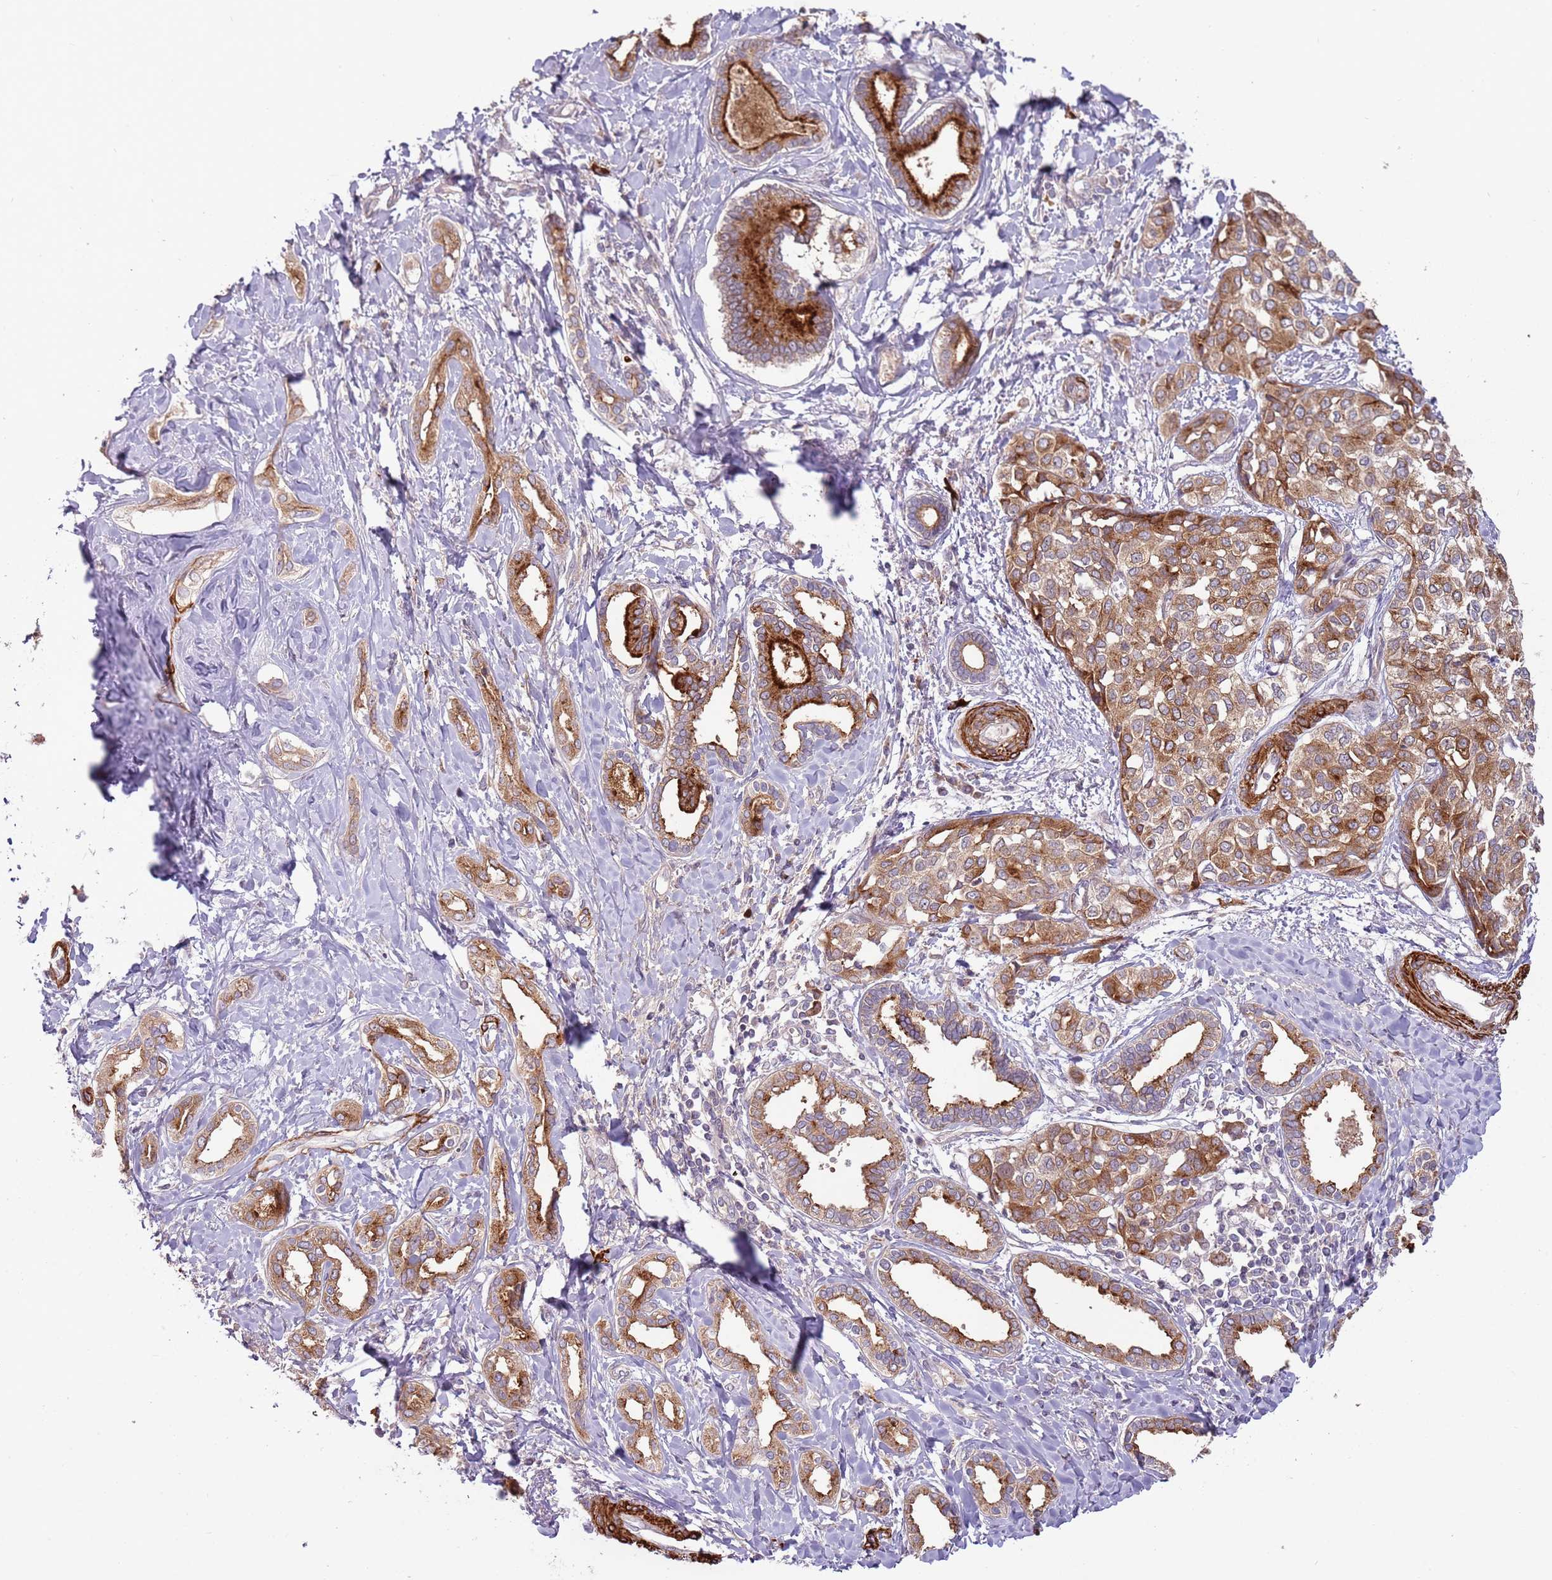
{"staining": {"intensity": "strong", "quantity": ">75%", "location": "cytoplasmic/membranous"}, "tissue": "liver cancer", "cell_type": "Tumor cells", "image_type": "cancer", "snomed": [{"axis": "morphology", "description": "Cholangiocarcinoma"}, {"axis": "topography", "description": "Liver"}], "caption": "Immunohistochemistry of liver cholangiocarcinoma exhibits high levels of strong cytoplasmic/membranous staining in approximately >75% of tumor cells. Nuclei are stained in blue.", "gene": "RNF128", "patient": {"sex": "female", "age": 77}}